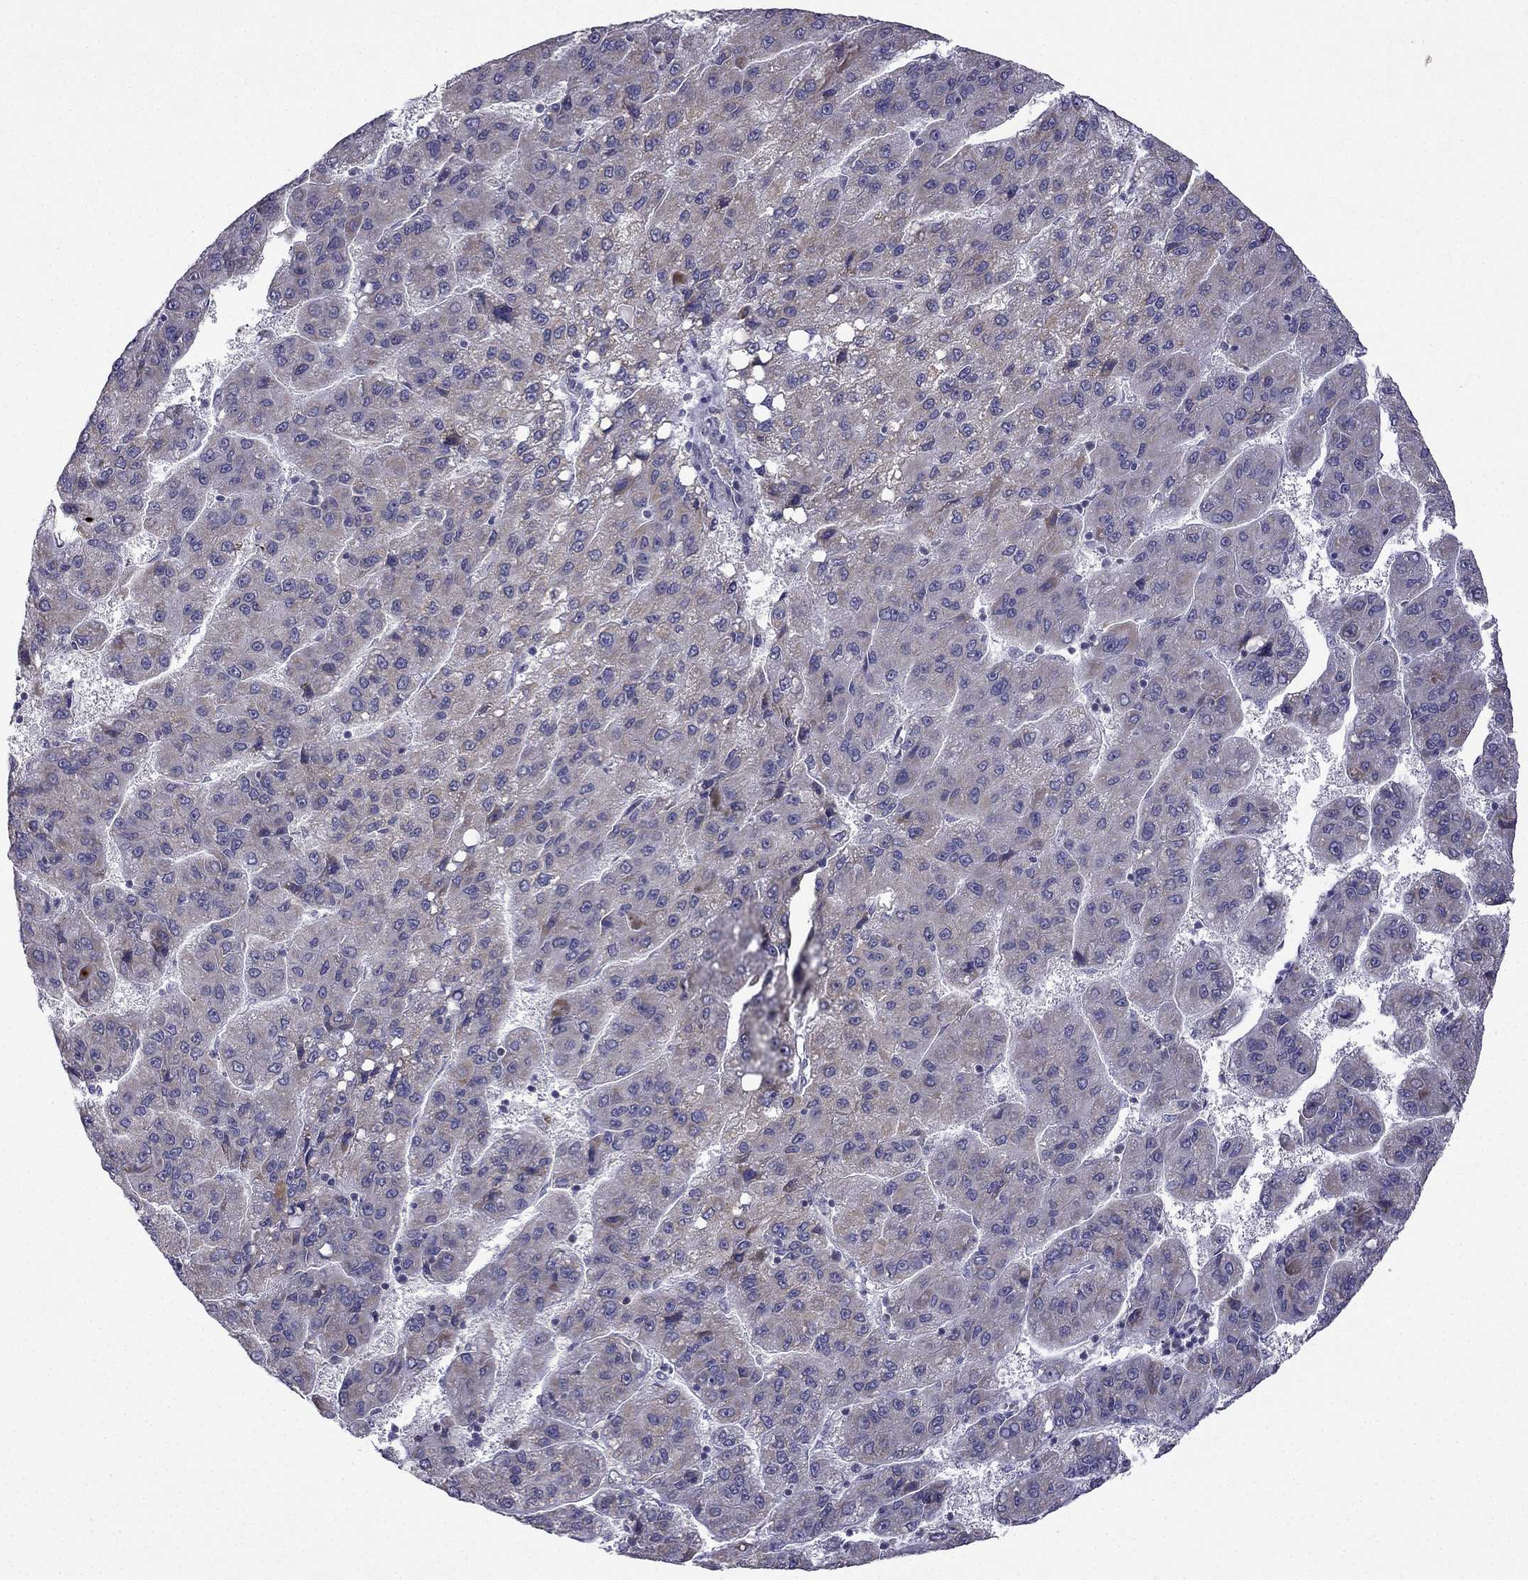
{"staining": {"intensity": "moderate", "quantity": "<25%", "location": "cytoplasmic/membranous"}, "tissue": "liver cancer", "cell_type": "Tumor cells", "image_type": "cancer", "snomed": [{"axis": "morphology", "description": "Carcinoma, Hepatocellular, NOS"}, {"axis": "topography", "description": "Liver"}], "caption": "Moderate cytoplasmic/membranous staining is seen in approximately <25% of tumor cells in hepatocellular carcinoma (liver). Using DAB (3,3'-diaminobenzidine) (brown) and hematoxylin (blue) stains, captured at high magnification using brightfield microscopy.", "gene": "C5orf49", "patient": {"sex": "female", "age": 82}}